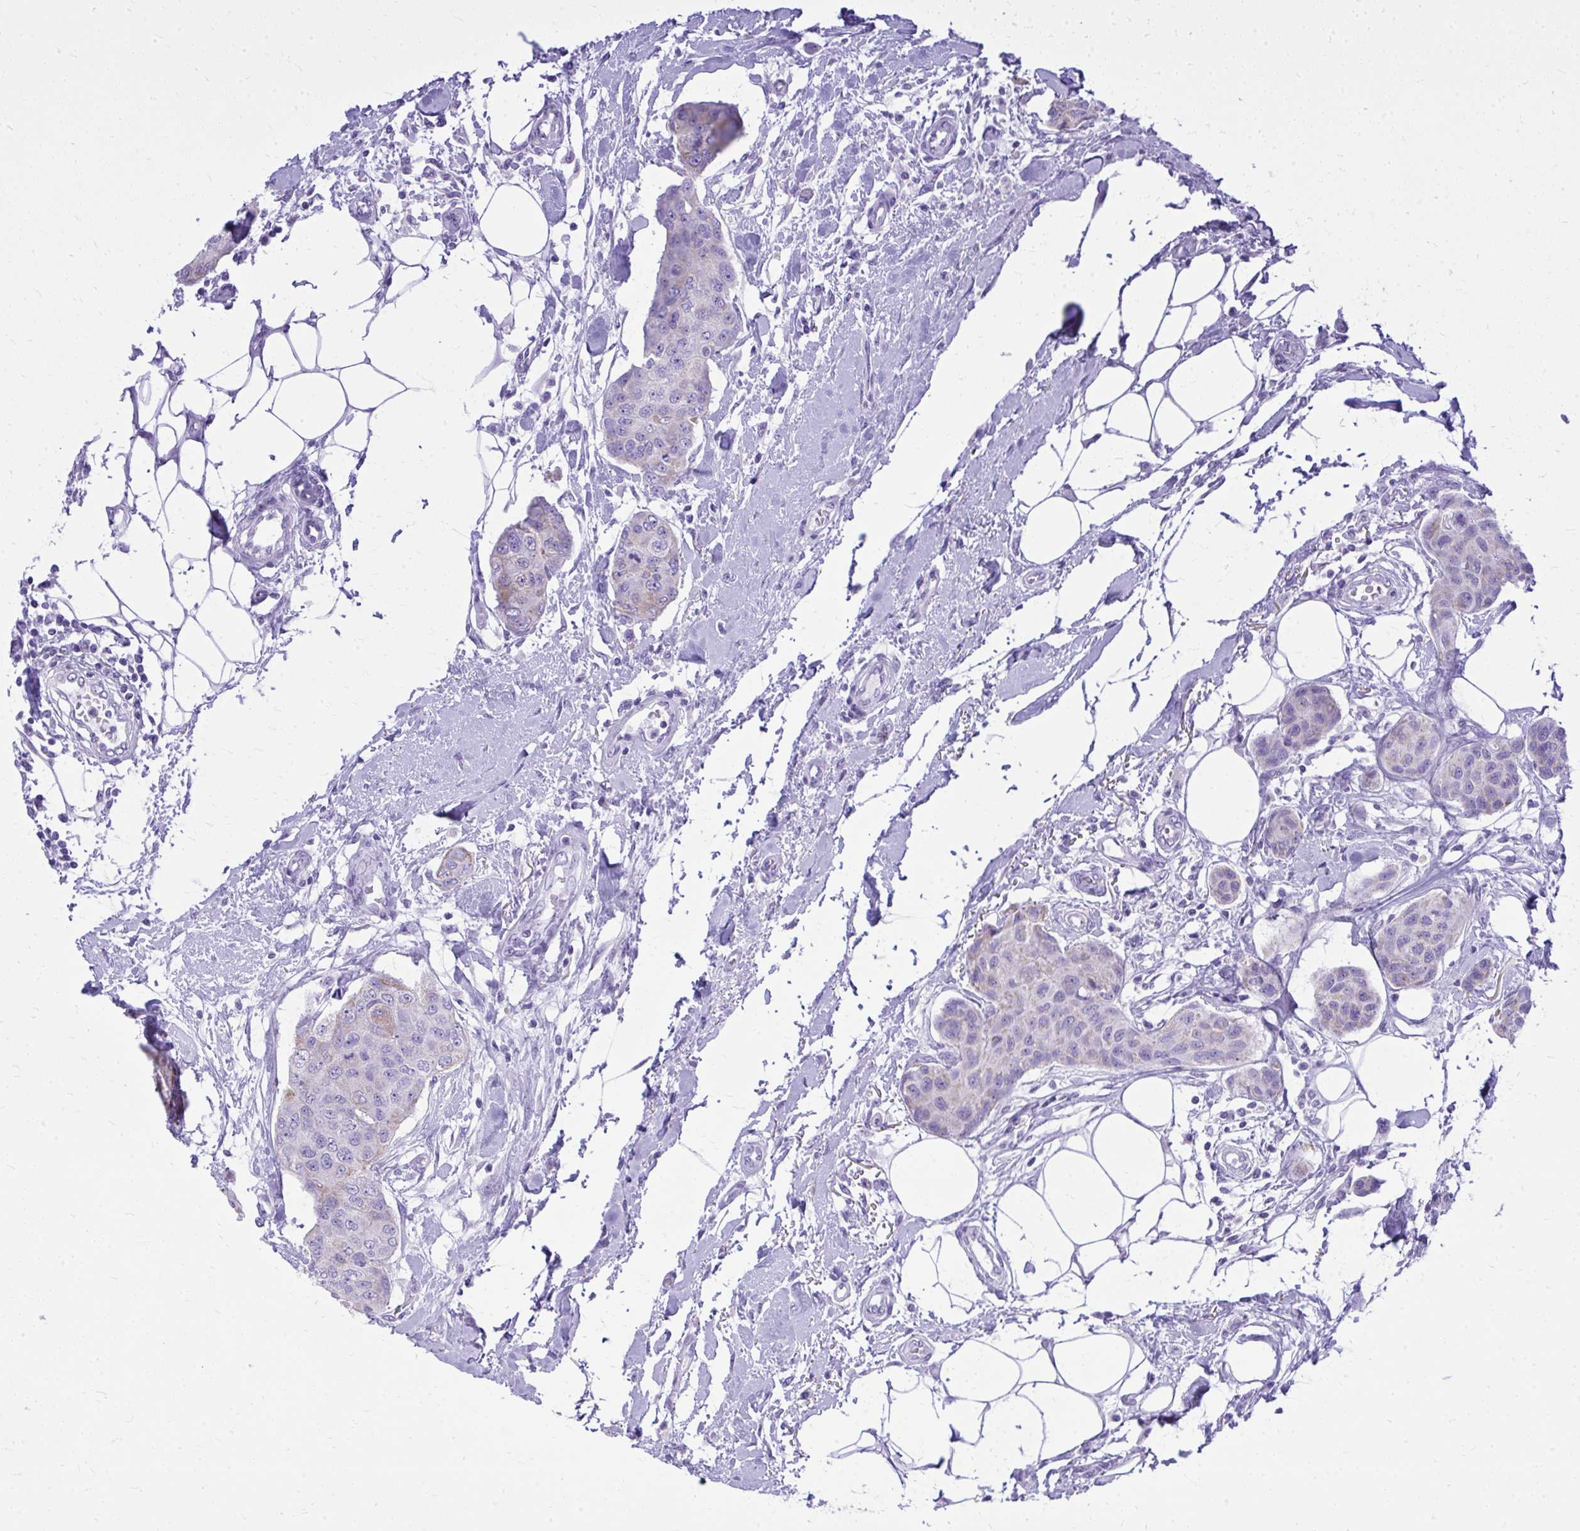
{"staining": {"intensity": "negative", "quantity": "none", "location": "none"}, "tissue": "breast cancer", "cell_type": "Tumor cells", "image_type": "cancer", "snomed": [{"axis": "morphology", "description": "Duct carcinoma"}, {"axis": "topography", "description": "Breast"}, {"axis": "topography", "description": "Lymph node"}], "caption": "Immunohistochemical staining of human breast cancer reveals no significant expression in tumor cells. The staining was performed using DAB to visualize the protein expression in brown, while the nuclei were stained in blue with hematoxylin (Magnification: 20x).", "gene": "RALYL", "patient": {"sex": "female", "age": 80}}